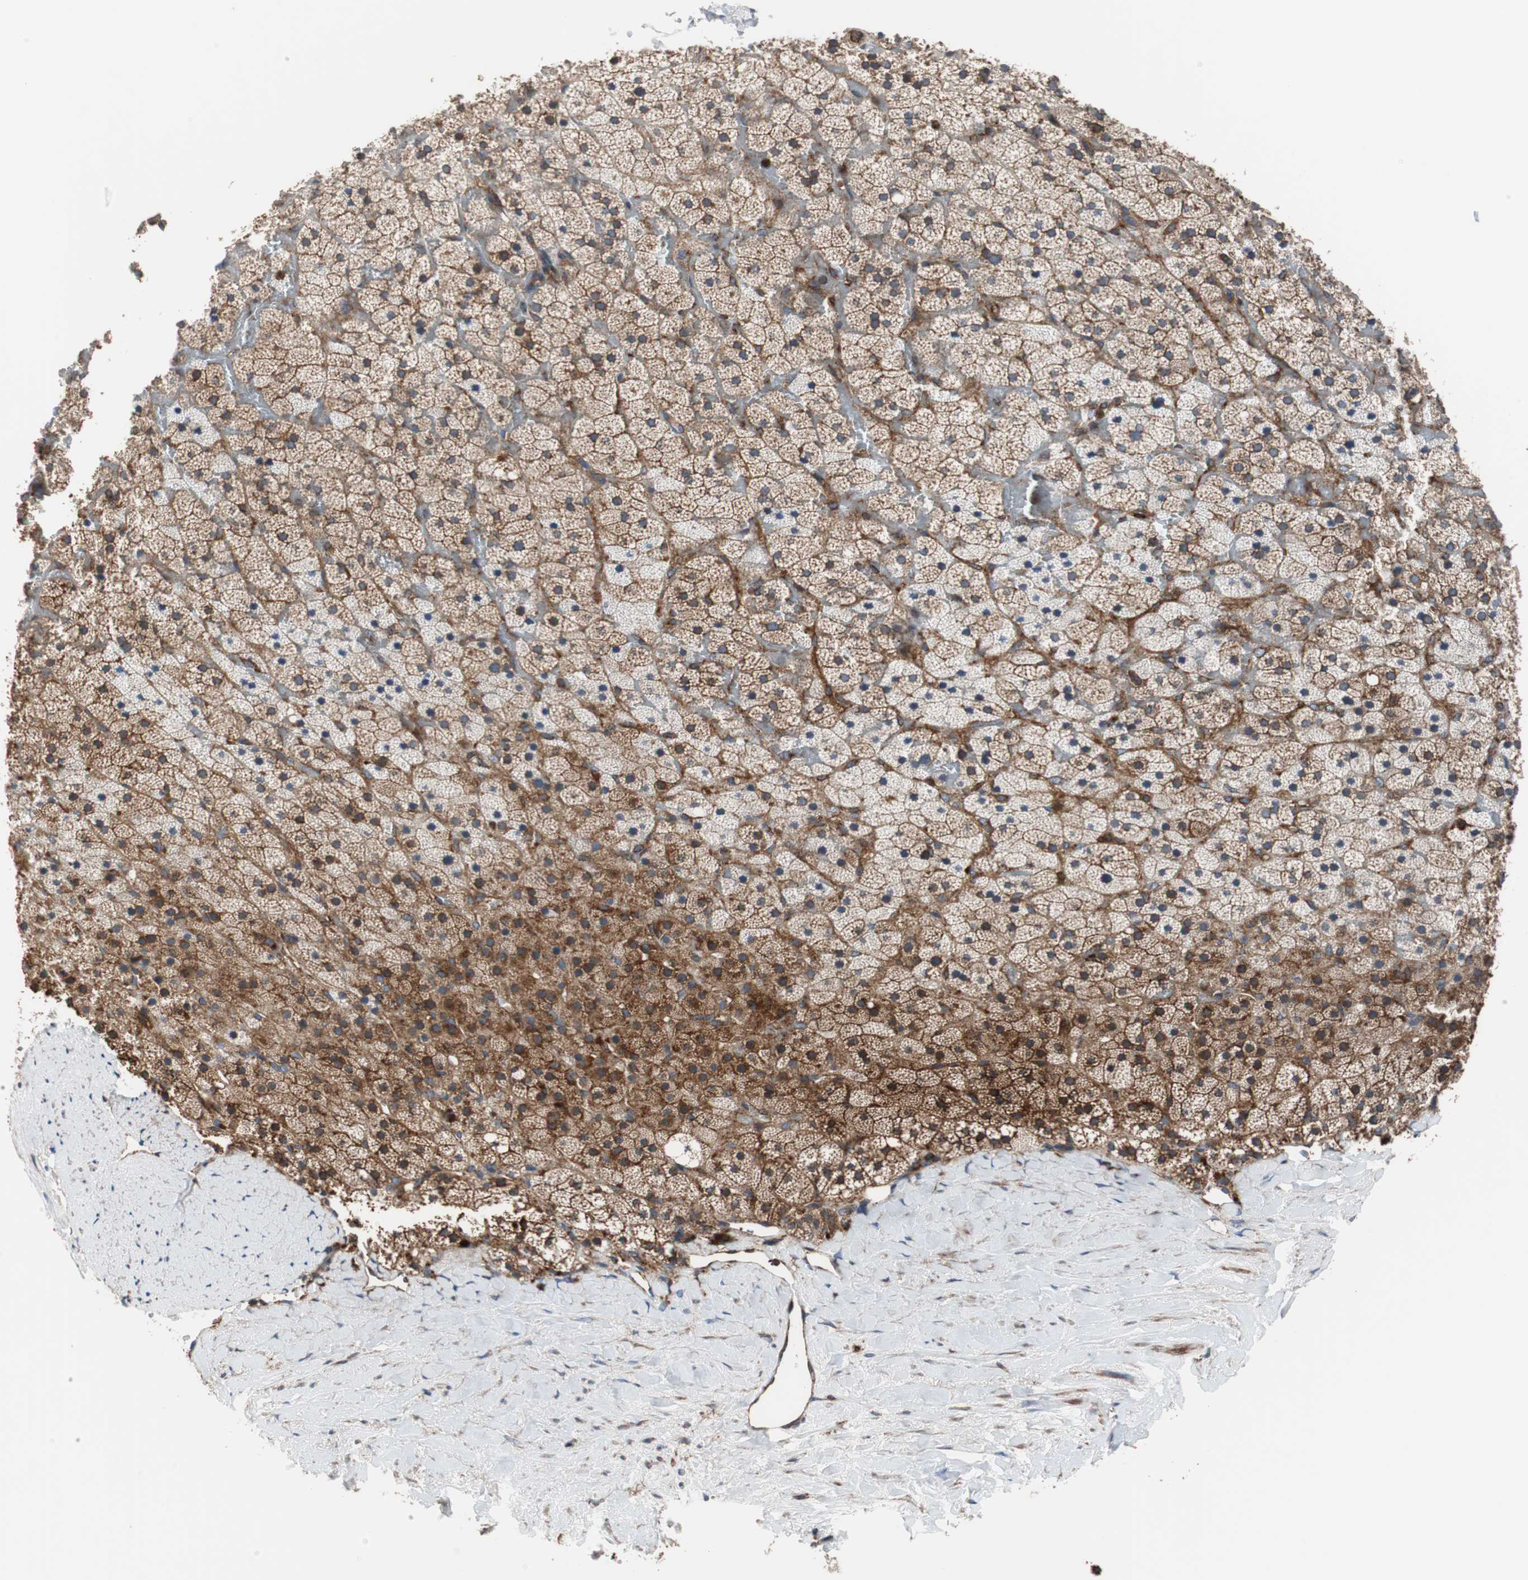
{"staining": {"intensity": "moderate", "quantity": ">75%", "location": "cytoplasmic/membranous"}, "tissue": "adrenal gland", "cell_type": "Glandular cells", "image_type": "normal", "snomed": [{"axis": "morphology", "description": "Normal tissue, NOS"}, {"axis": "topography", "description": "Adrenal gland"}], "caption": "This micrograph exhibits immunohistochemistry (IHC) staining of unremarkable adrenal gland, with medium moderate cytoplasmic/membranous positivity in approximately >75% of glandular cells.", "gene": "PLCG2", "patient": {"sex": "male", "age": 35}}